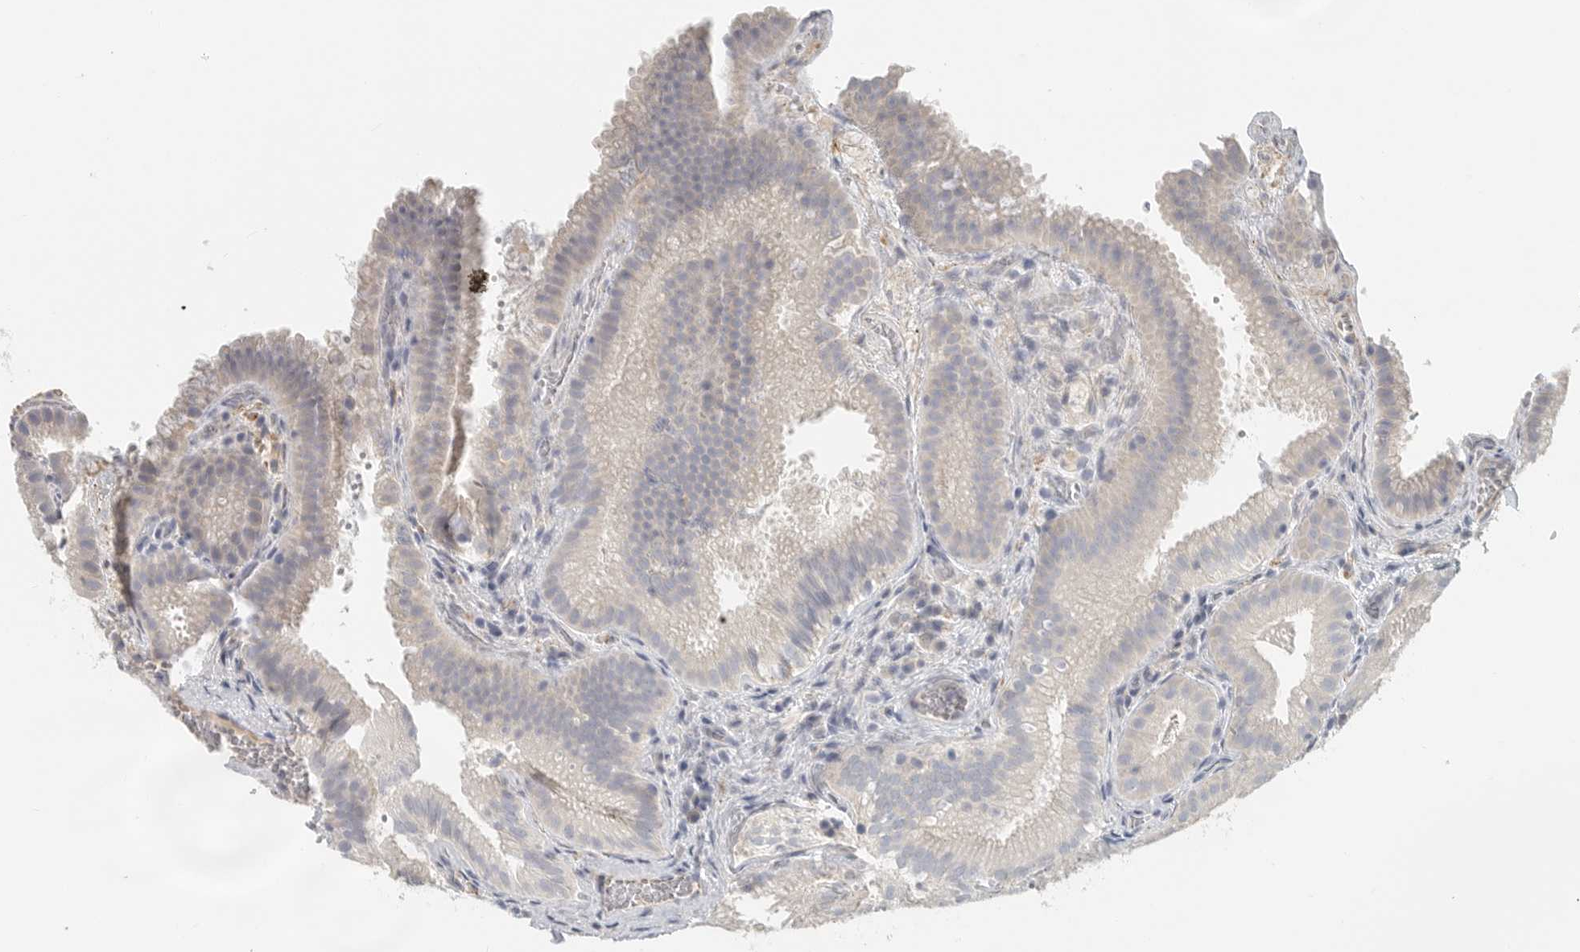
{"staining": {"intensity": "negative", "quantity": "none", "location": "none"}, "tissue": "gallbladder", "cell_type": "Glandular cells", "image_type": "normal", "snomed": [{"axis": "morphology", "description": "Normal tissue, NOS"}, {"axis": "topography", "description": "Gallbladder"}], "caption": "Gallbladder was stained to show a protein in brown. There is no significant staining in glandular cells.", "gene": "PAM", "patient": {"sex": "female", "age": 30}}